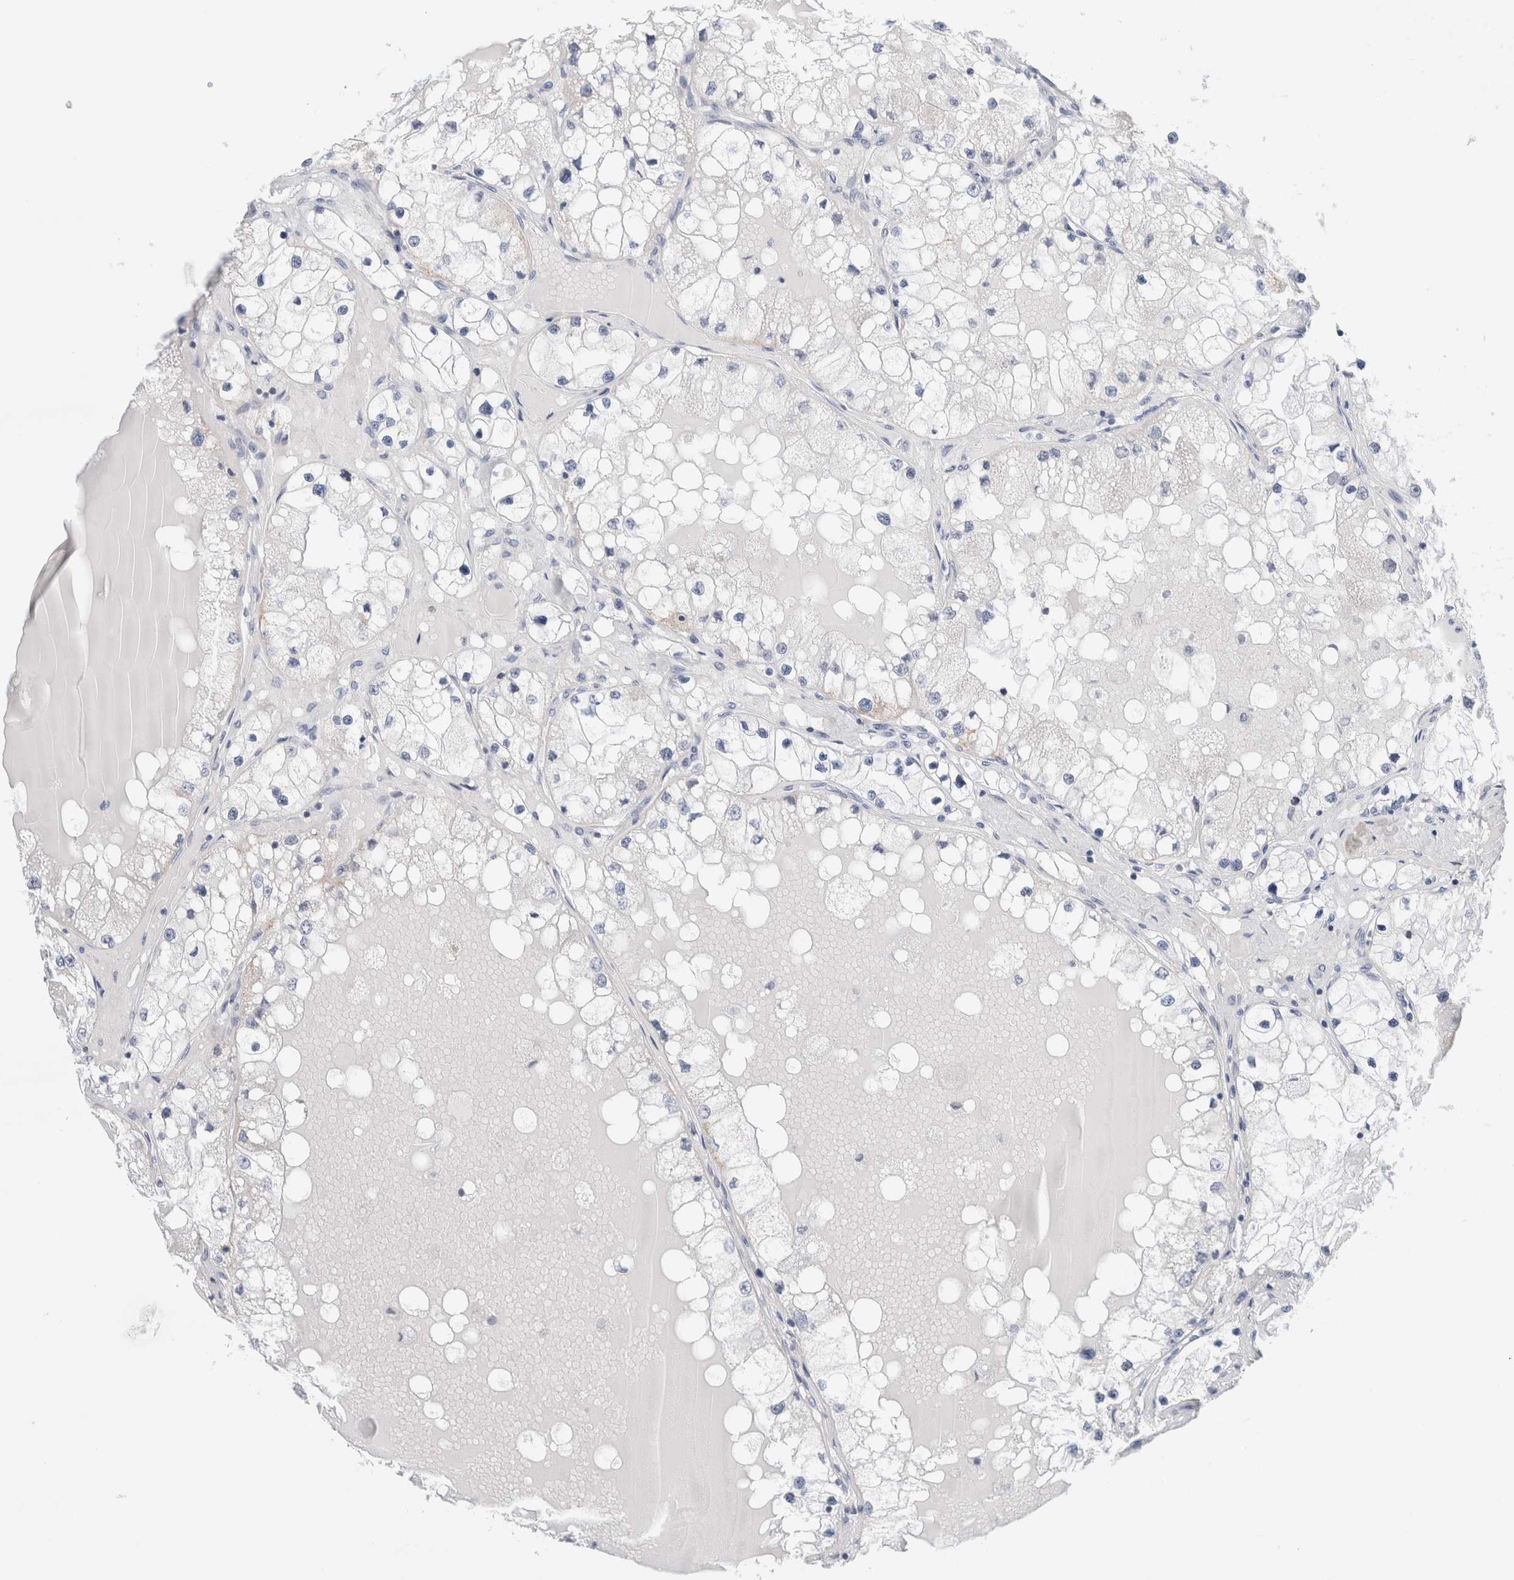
{"staining": {"intensity": "negative", "quantity": "none", "location": "none"}, "tissue": "renal cancer", "cell_type": "Tumor cells", "image_type": "cancer", "snomed": [{"axis": "morphology", "description": "Adenocarcinoma, NOS"}, {"axis": "topography", "description": "Kidney"}], "caption": "Tumor cells show no significant staining in adenocarcinoma (renal). The staining was performed using DAB to visualize the protein expression in brown, while the nuclei were stained in blue with hematoxylin (Magnification: 20x).", "gene": "ECHDC2", "patient": {"sex": "male", "age": 68}}